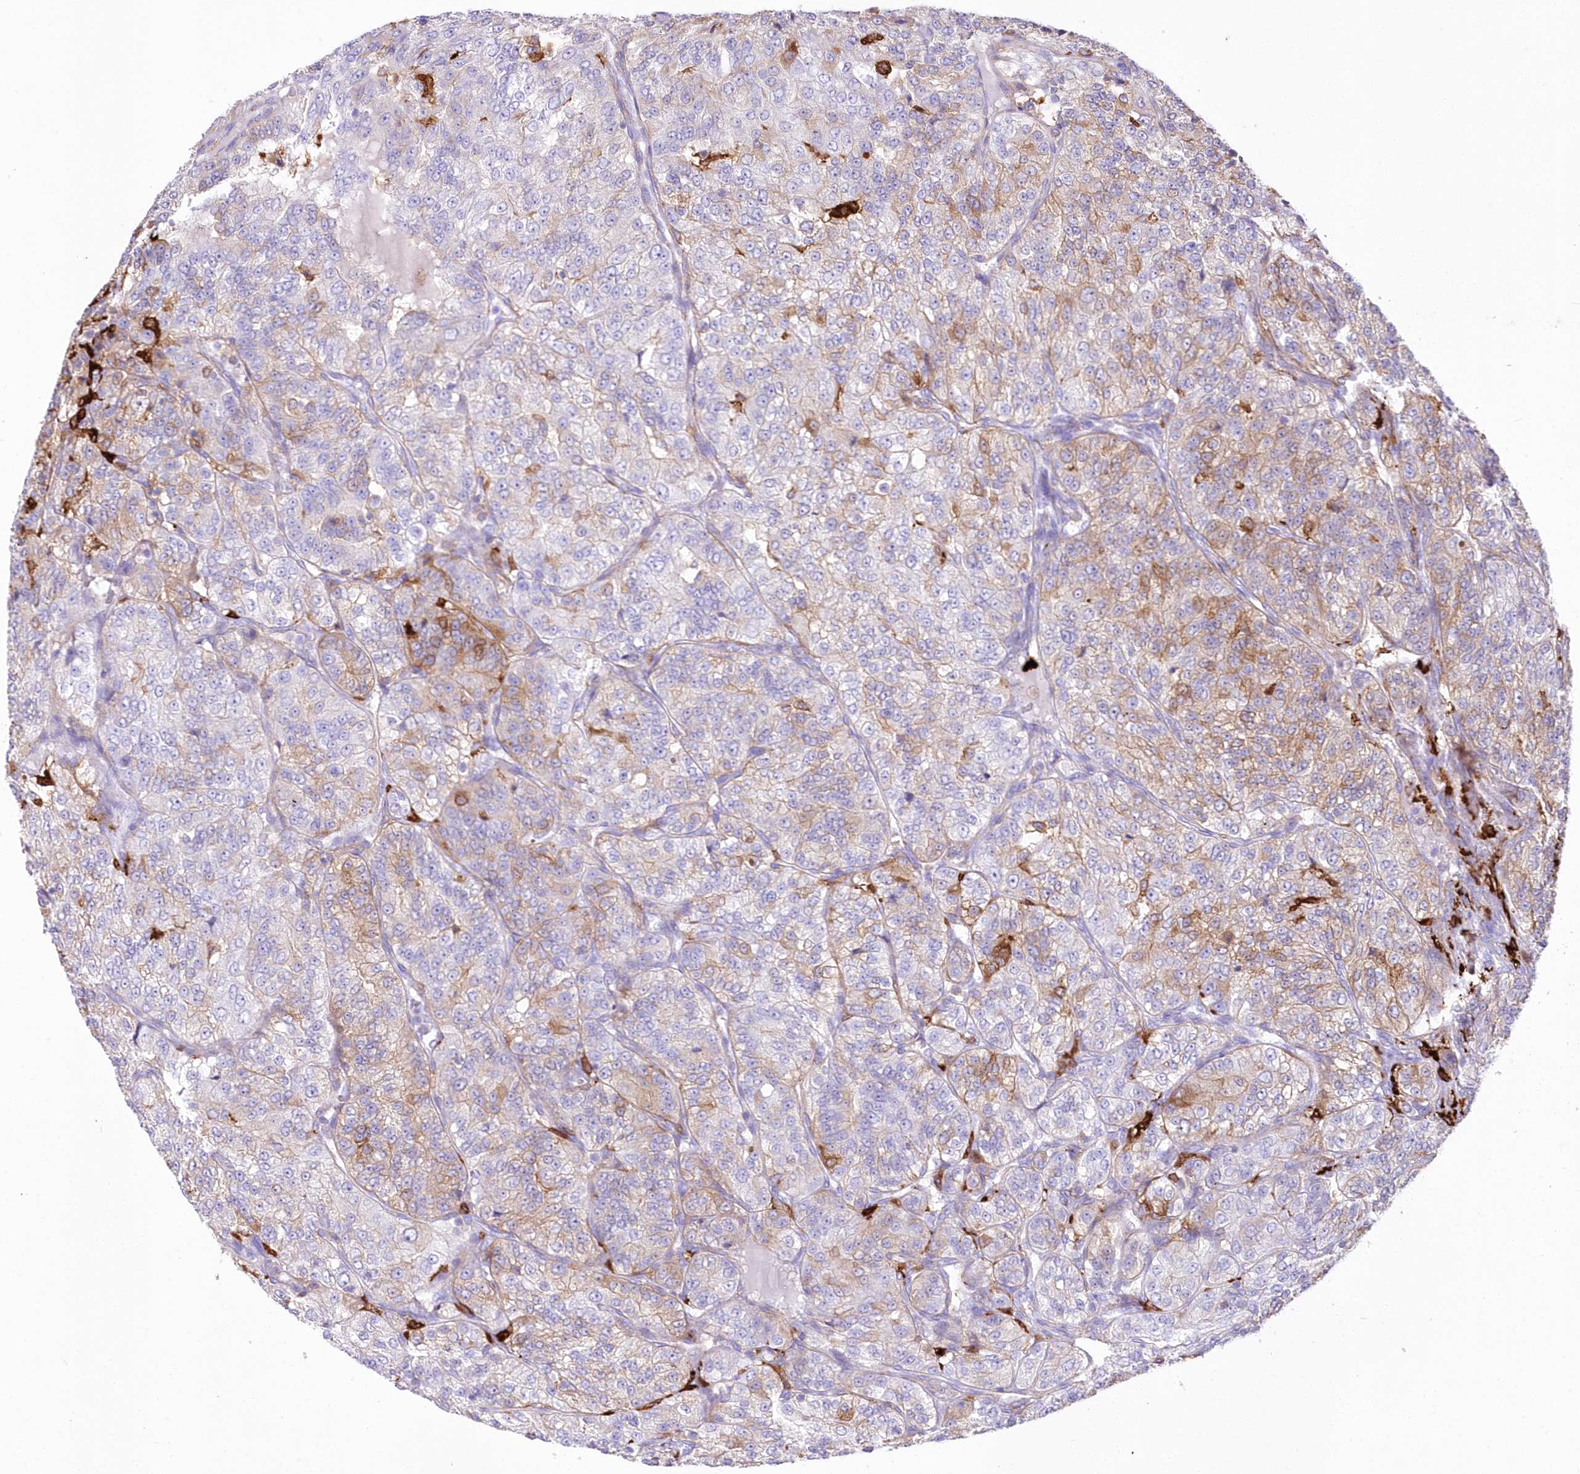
{"staining": {"intensity": "strong", "quantity": "<25%", "location": "cytoplasmic/membranous"}, "tissue": "renal cancer", "cell_type": "Tumor cells", "image_type": "cancer", "snomed": [{"axis": "morphology", "description": "Adenocarcinoma, NOS"}, {"axis": "topography", "description": "Kidney"}], "caption": "Strong cytoplasmic/membranous protein positivity is seen in approximately <25% of tumor cells in renal adenocarcinoma.", "gene": "DNAJC19", "patient": {"sex": "female", "age": 63}}